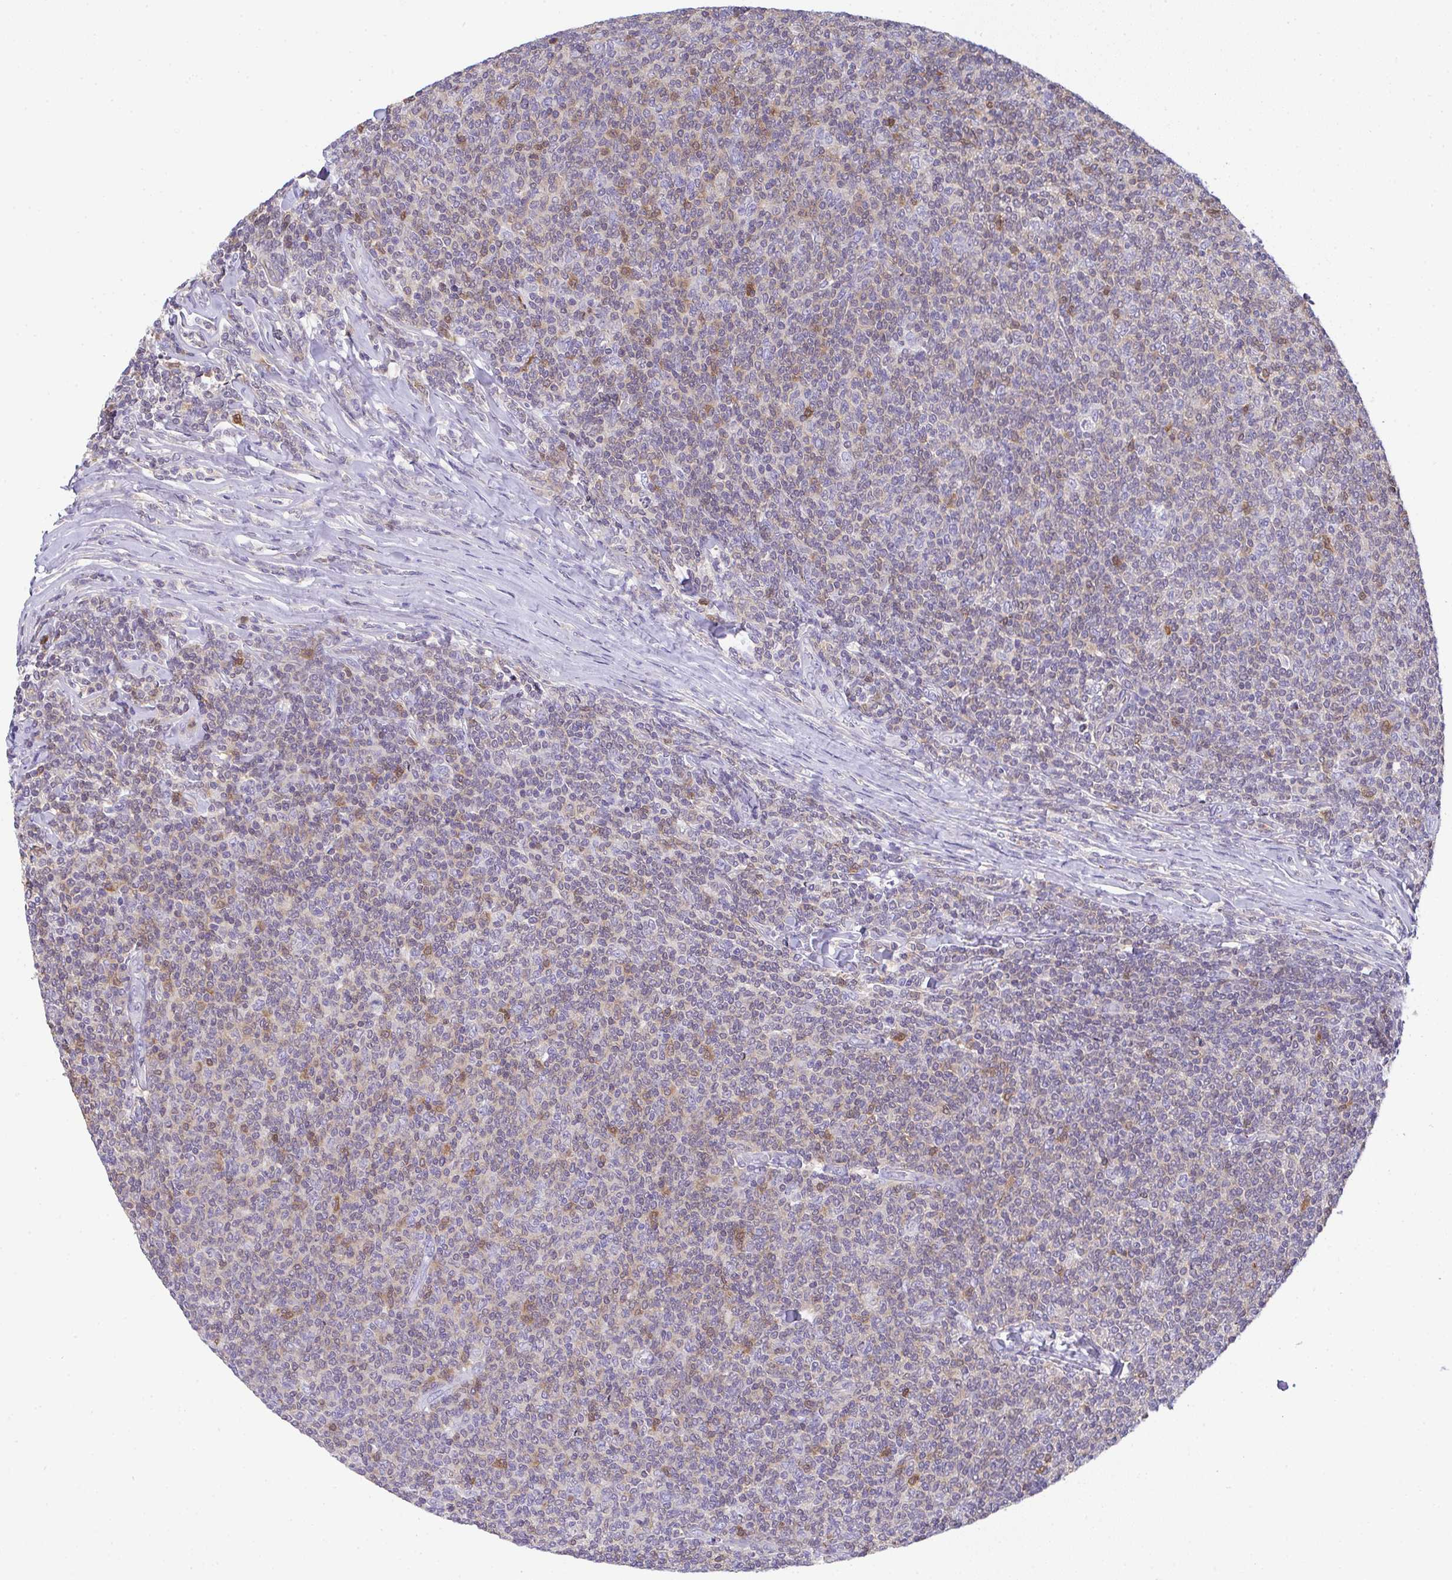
{"staining": {"intensity": "negative", "quantity": "none", "location": "none"}, "tissue": "lymphoma", "cell_type": "Tumor cells", "image_type": "cancer", "snomed": [{"axis": "morphology", "description": "Malignant lymphoma, non-Hodgkin's type, Low grade"}, {"axis": "topography", "description": "Lymph node"}], "caption": "Tumor cells show no significant expression in low-grade malignant lymphoma, non-Hodgkin's type.", "gene": "TNFAIP8", "patient": {"sex": "male", "age": 52}}